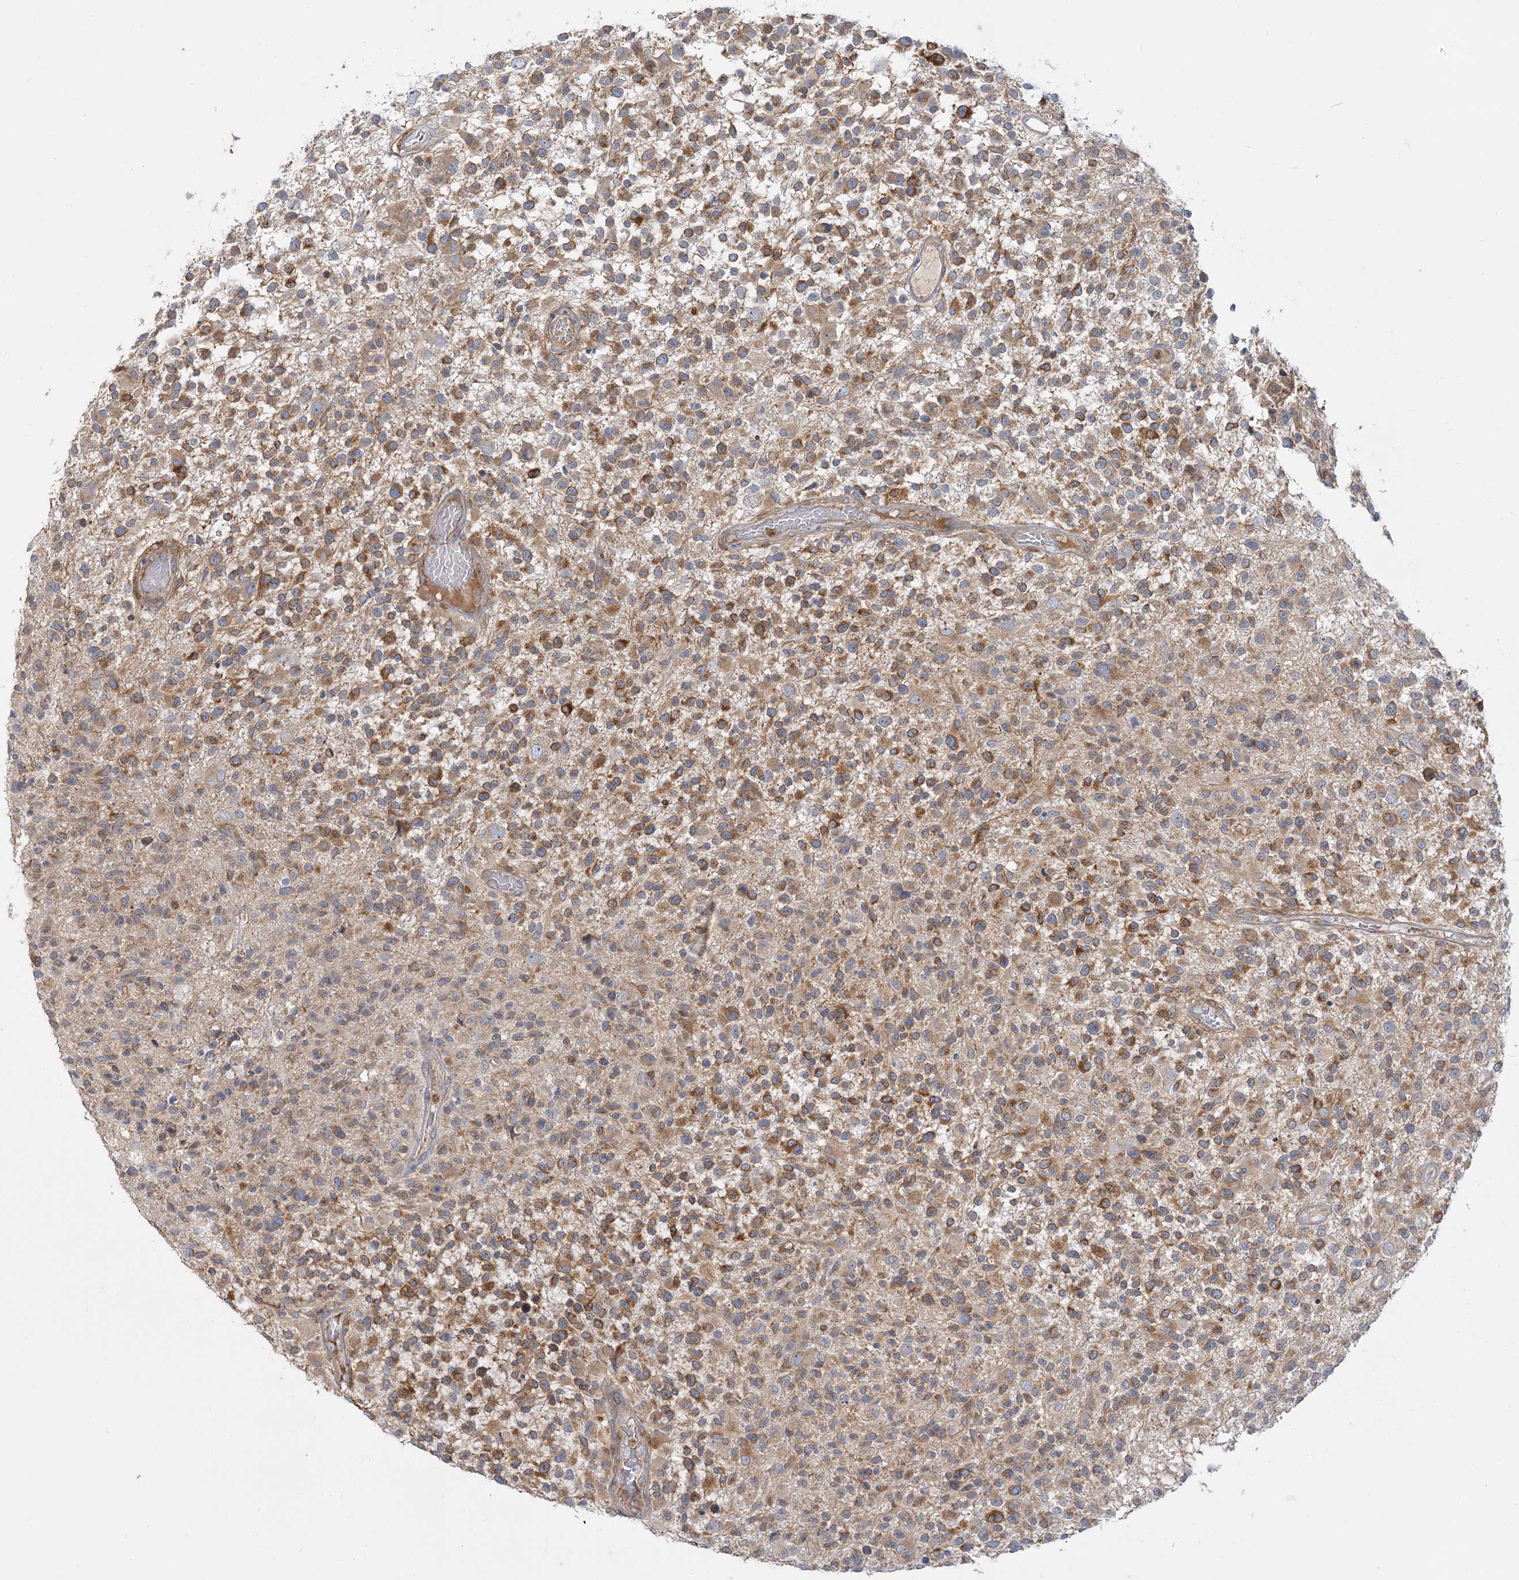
{"staining": {"intensity": "moderate", "quantity": ">75%", "location": "cytoplasmic/membranous"}, "tissue": "glioma", "cell_type": "Tumor cells", "image_type": "cancer", "snomed": [{"axis": "morphology", "description": "Glioma, malignant, High grade"}, {"axis": "morphology", "description": "Glioblastoma, NOS"}, {"axis": "topography", "description": "Brain"}], "caption": "Brown immunohistochemical staining in human malignant glioma (high-grade) shows moderate cytoplasmic/membranous staining in about >75% of tumor cells.", "gene": "MTMR3", "patient": {"sex": "male", "age": 60}}